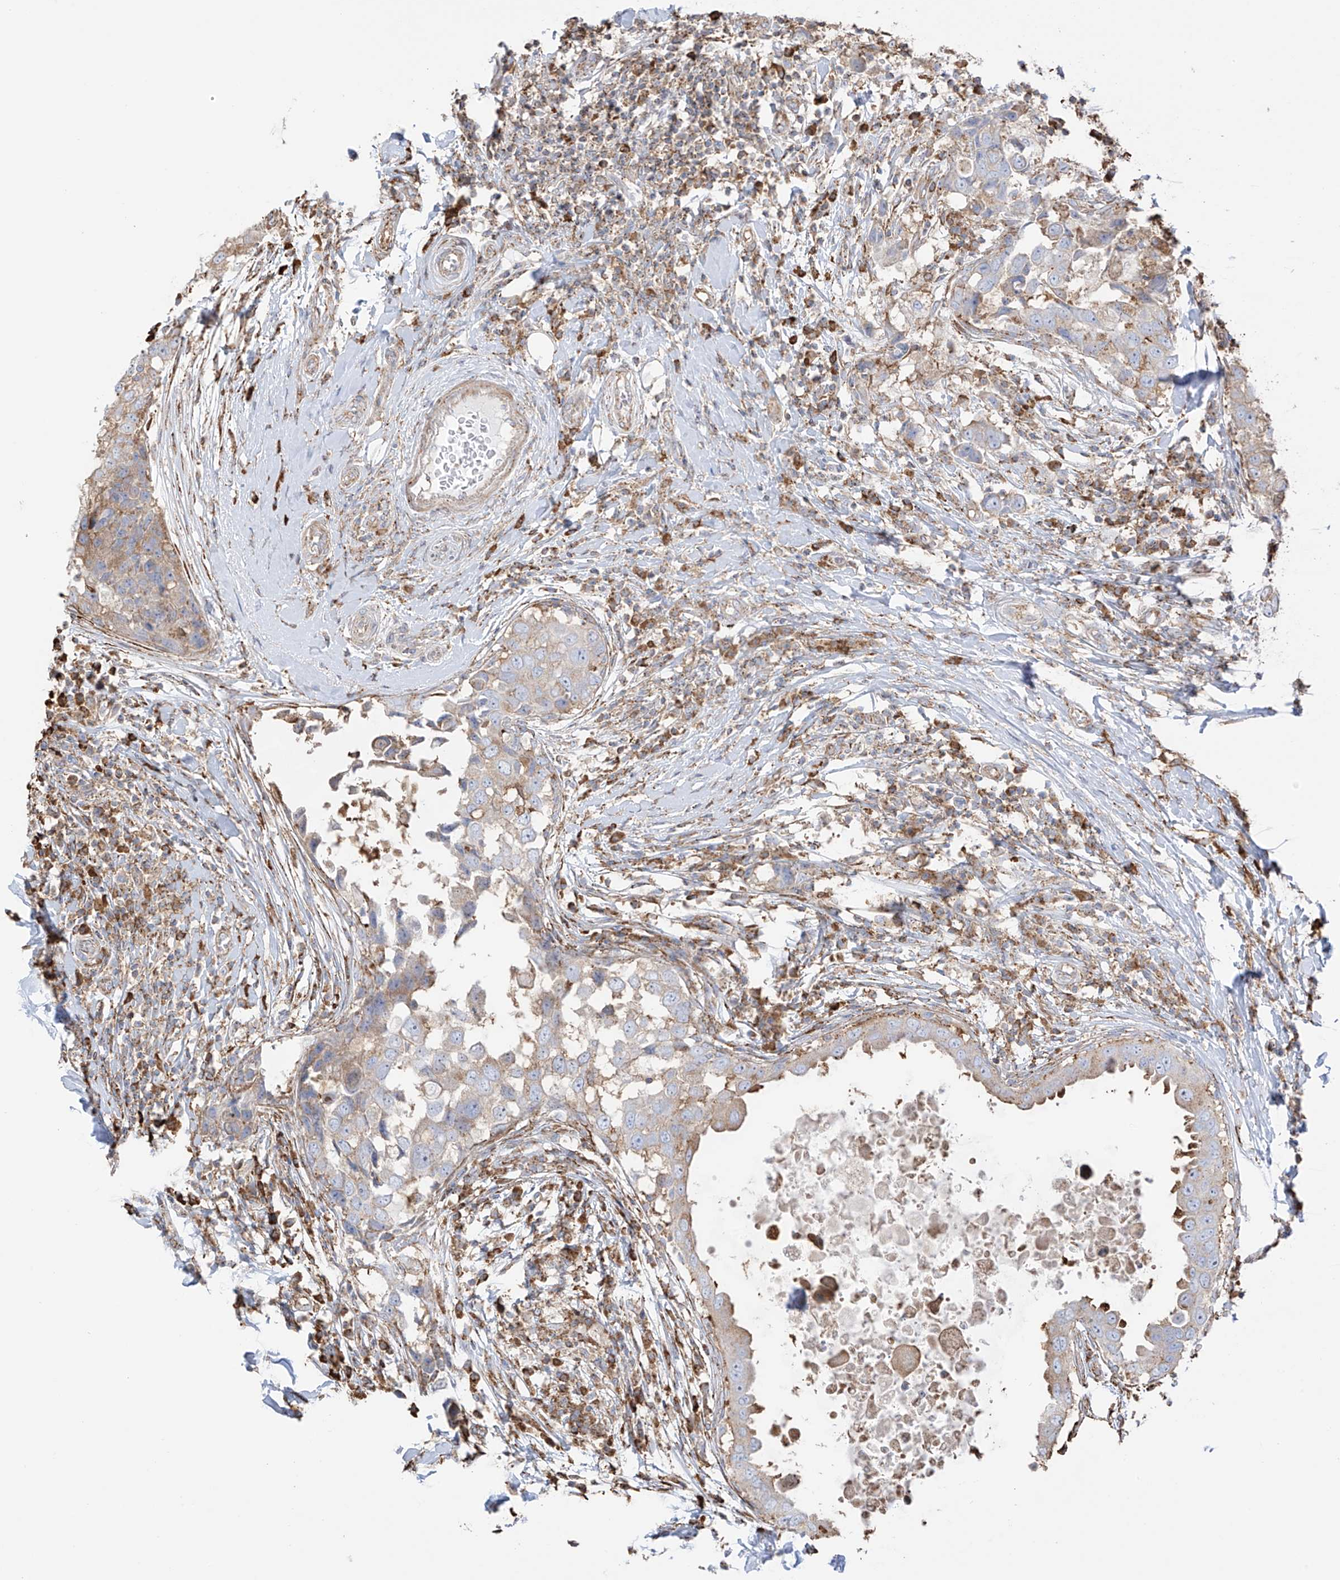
{"staining": {"intensity": "weak", "quantity": ">75%", "location": "cytoplasmic/membranous"}, "tissue": "breast cancer", "cell_type": "Tumor cells", "image_type": "cancer", "snomed": [{"axis": "morphology", "description": "Duct carcinoma"}, {"axis": "topography", "description": "Breast"}], "caption": "A low amount of weak cytoplasmic/membranous expression is identified in approximately >75% of tumor cells in breast invasive ductal carcinoma tissue.", "gene": "XKR3", "patient": {"sex": "female", "age": 27}}